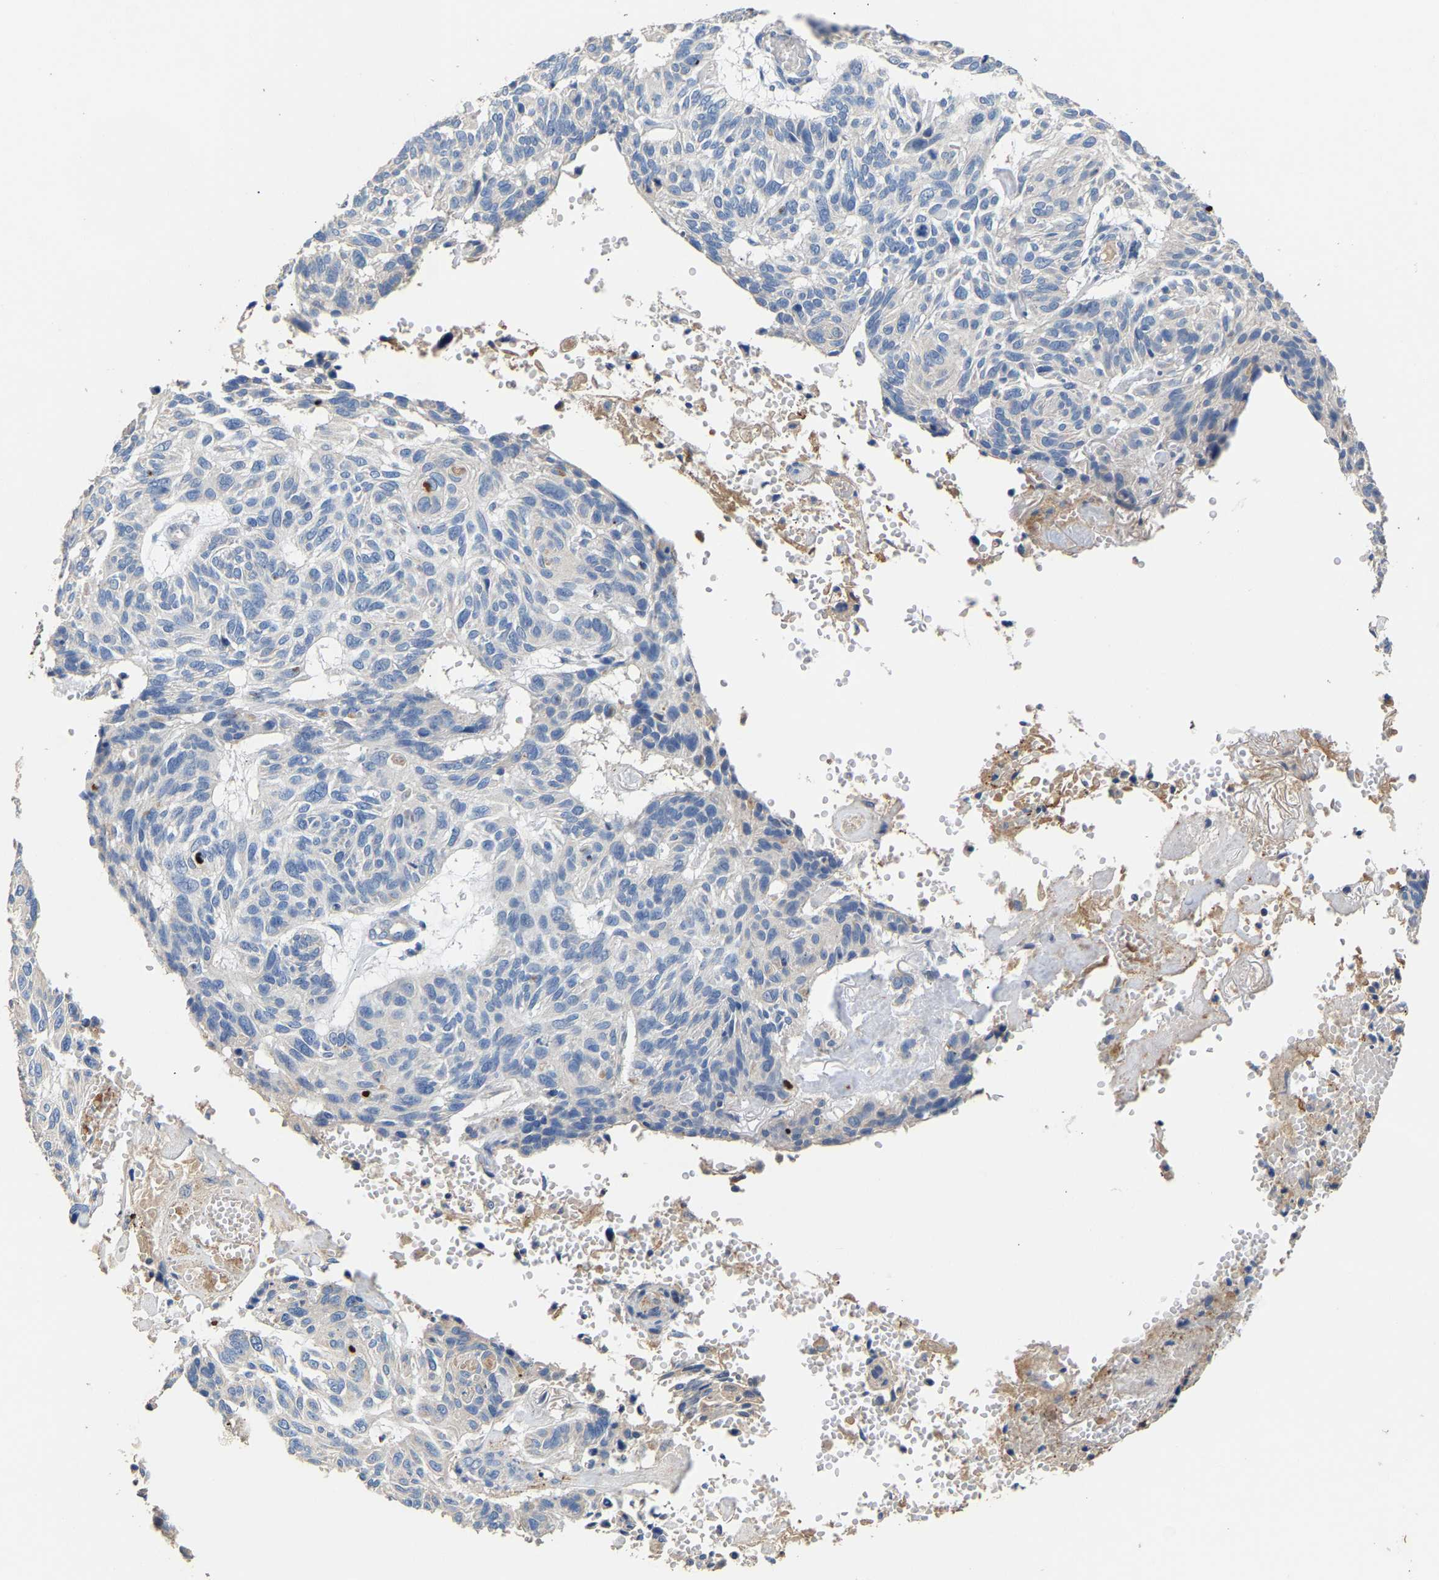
{"staining": {"intensity": "negative", "quantity": "none", "location": "none"}, "tissue": "skin cancer", "cell_type": "Tumor cells", "image_type": "cancer", "snomed": [{"axis": "morphology", "description": "Basal cell carcinoma"}, {"axis": "topography", "description": "Skin"}], "caption": "The photomicrograph reveals no significant positivity in tumor cells of skin basal cell carcinoma.", "gene": "CCDC171", "patient": {"sex": "male", "age": 85}}